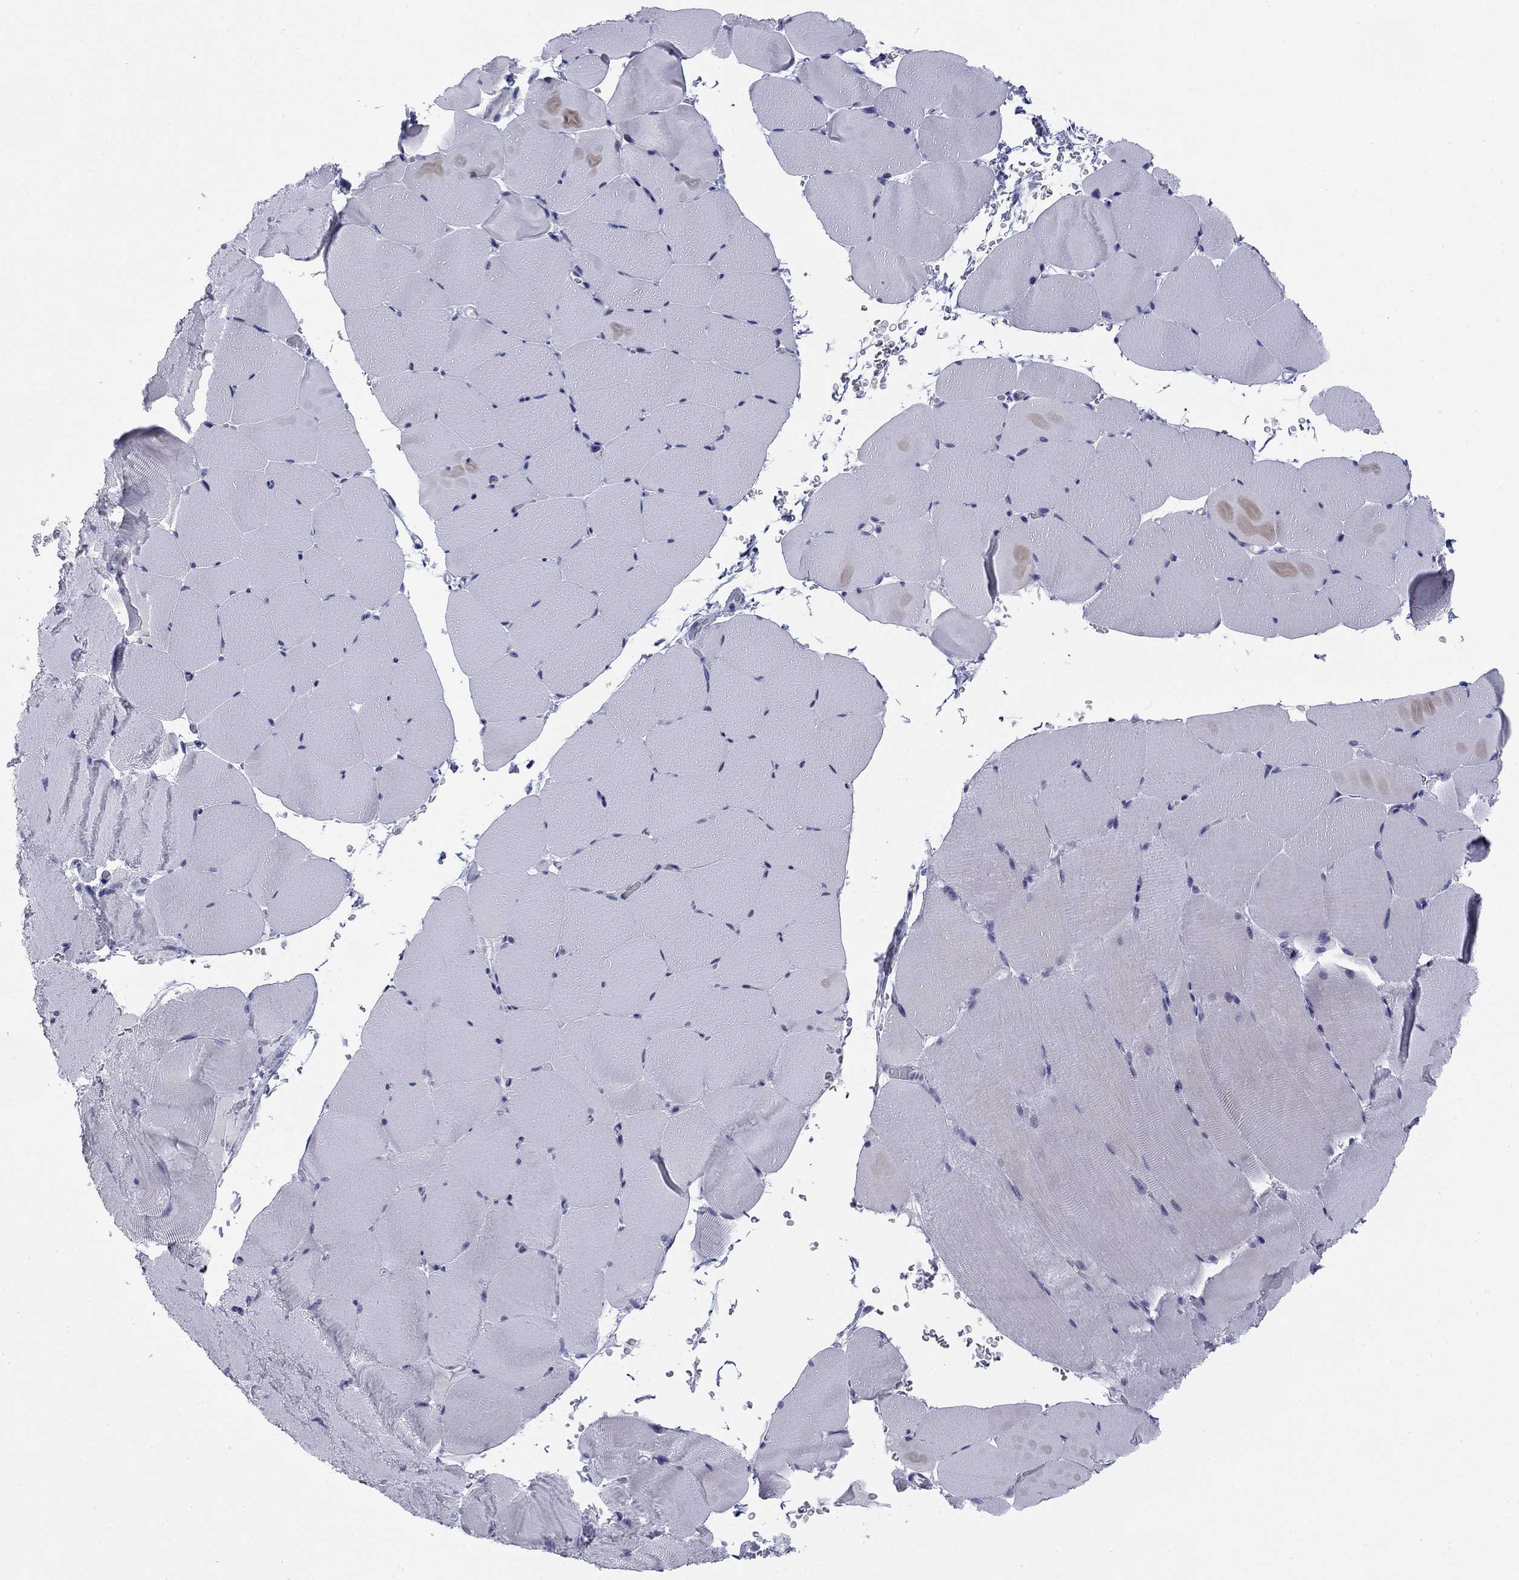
{"staining": {"intensity": "negative", "quantity": "none", "location": "none"}, "tissue": "skeletal muscle", "cell_type": "Myocytes", "image_type": "normal", "snomed": [{"axis": "morphology", "description": "Normal tissue, NOS"}, {"axis": "topography", "description": "Skeletal muscle"}], "caption": "Skeletal muscle stained for a protein using immunohistochemistry reveals no positivity myocytes.", "gene": "PRPH", "patient": {"sex": "female", "age": 37}}